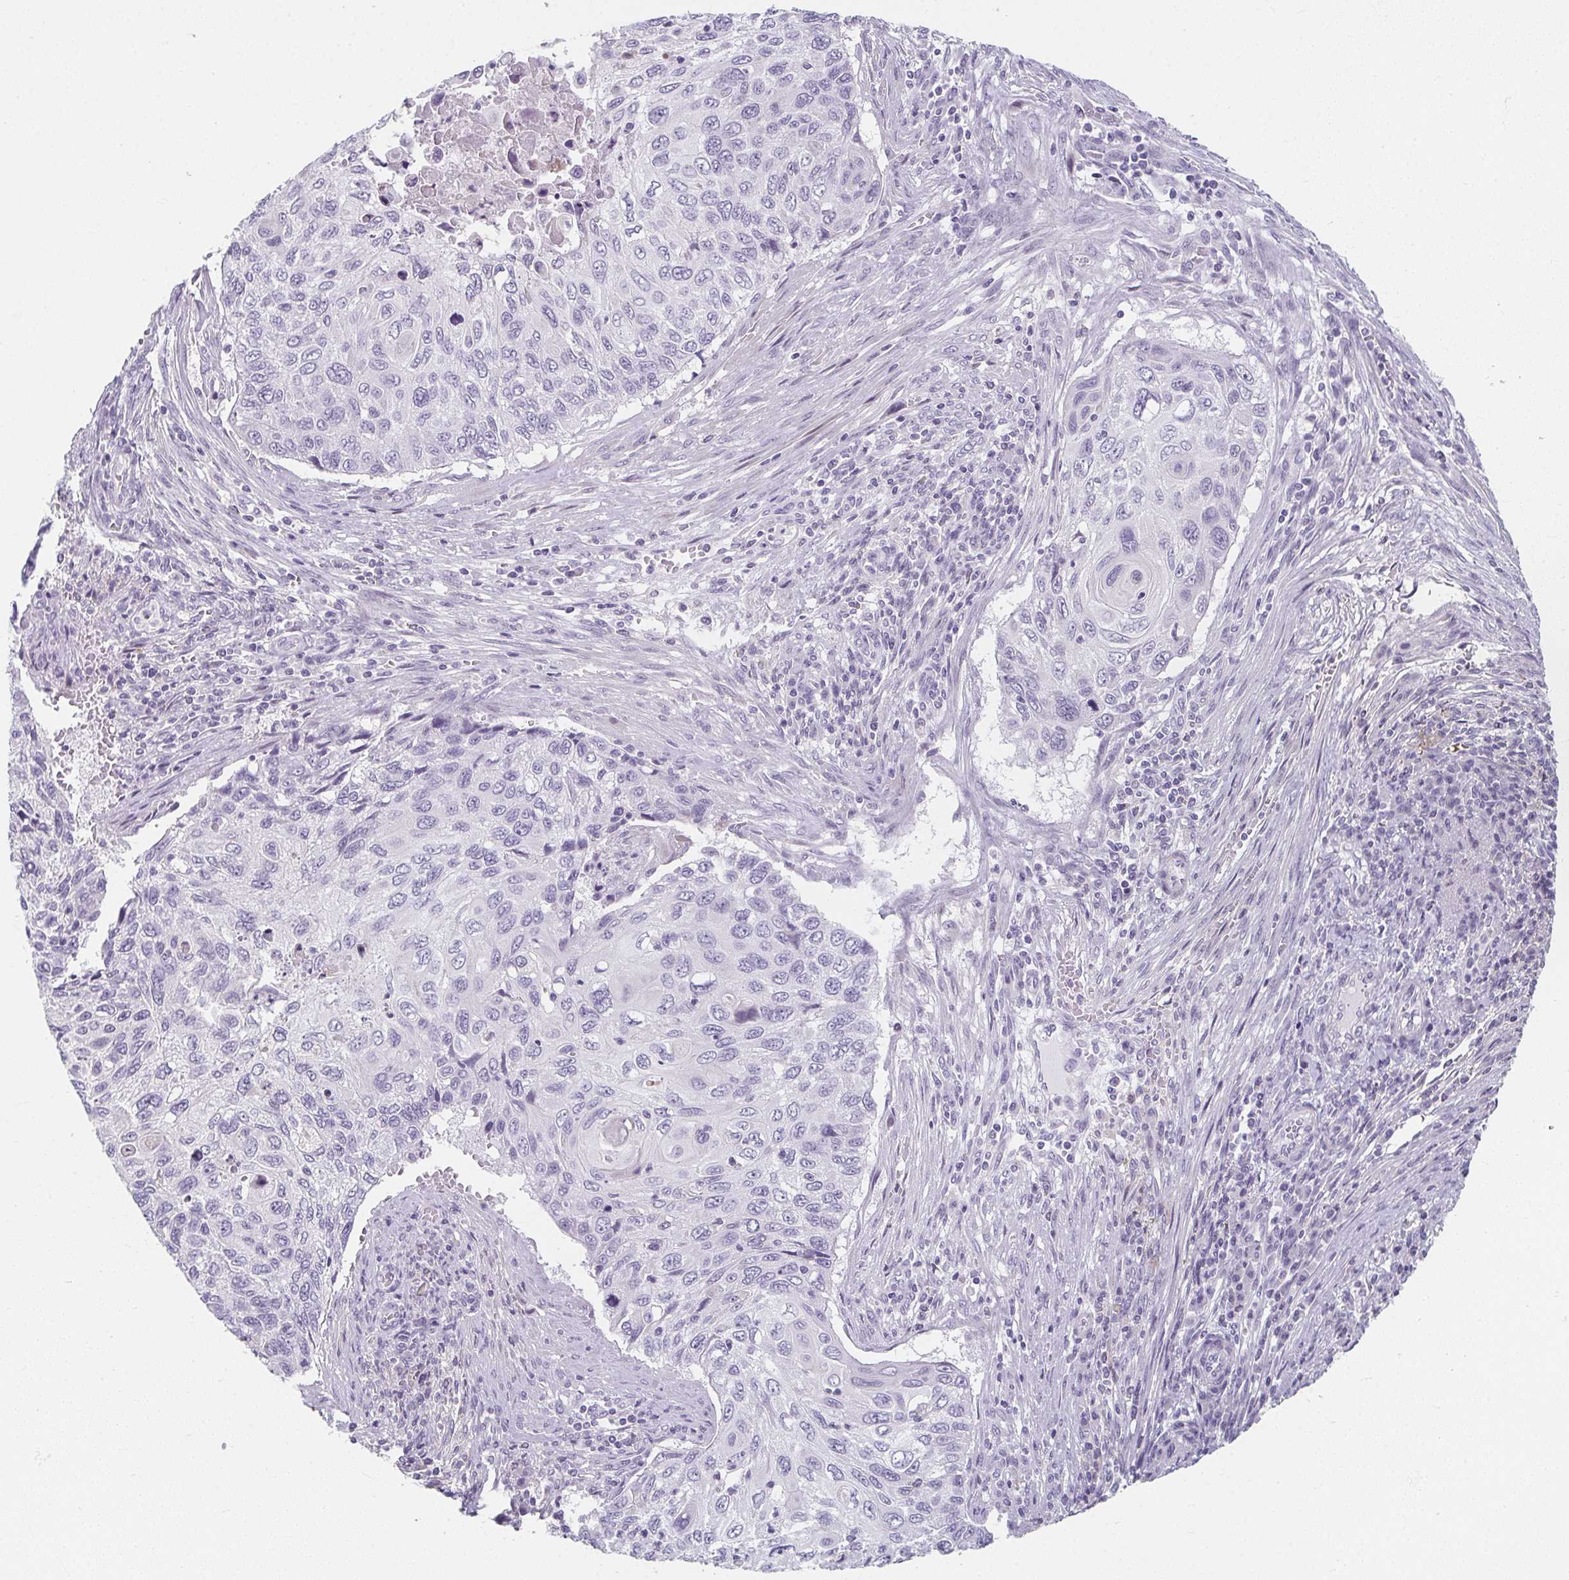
{"staining": {"intensity": "negative", "quantity": "none", "location": "none"}, "tissue": "cervical cancer", "cell_type": "Tumor cells", "image_type": "cancer", "snomed": [{"axis": "morphology", "description": "Squamous cell carcinoma, NOS"}, {"axis": "topography", "description": "Cervix"}], "caption": "Cervical cancer stained for a protein using immunohistochemistry displays no staining tumor cells.", "gene": "CAMKV", "patient": {"sex": "female", "age": 70}}